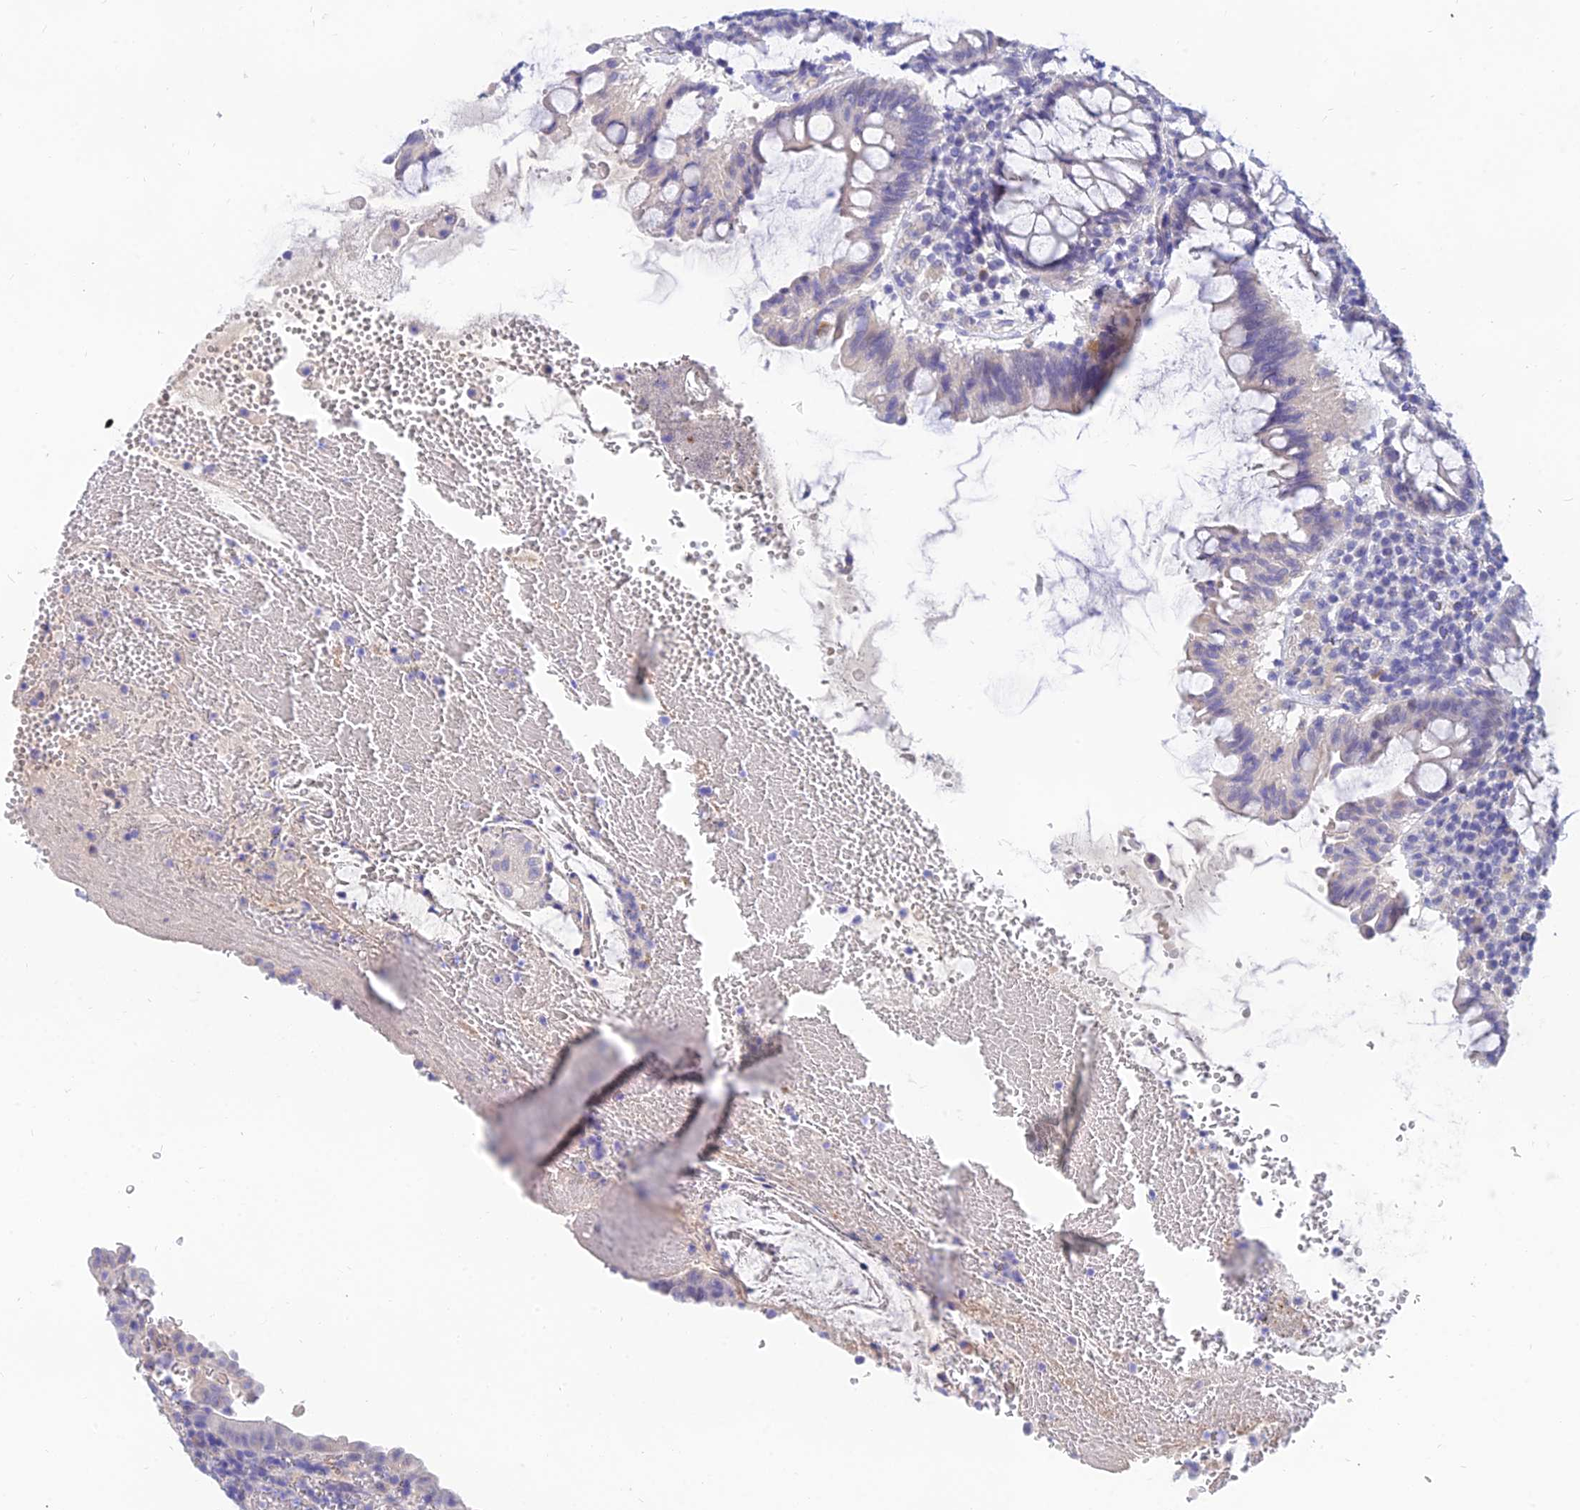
{"staining": {"intensity": "negative", "quantity": "none", "location": "none"}, "tissue": "colorectal cancer", "cell_type": "Tumor cells", "image_type": "cancer", "snomed": [{"axis": "morphology", "description": "Normal tissue, NOS"}, {"axis": "morphology", "description": "Adenocarcinoma, NOS"}, {"axis": "topography", "description": "Colon"}], "caption": "Immunohistochemistry (IHC) of colorectal adenocarcinoma exhibits no staining in tumor cells.", "gene": "TMEM161B", "patient": {"sex": "female", "age": 75}}